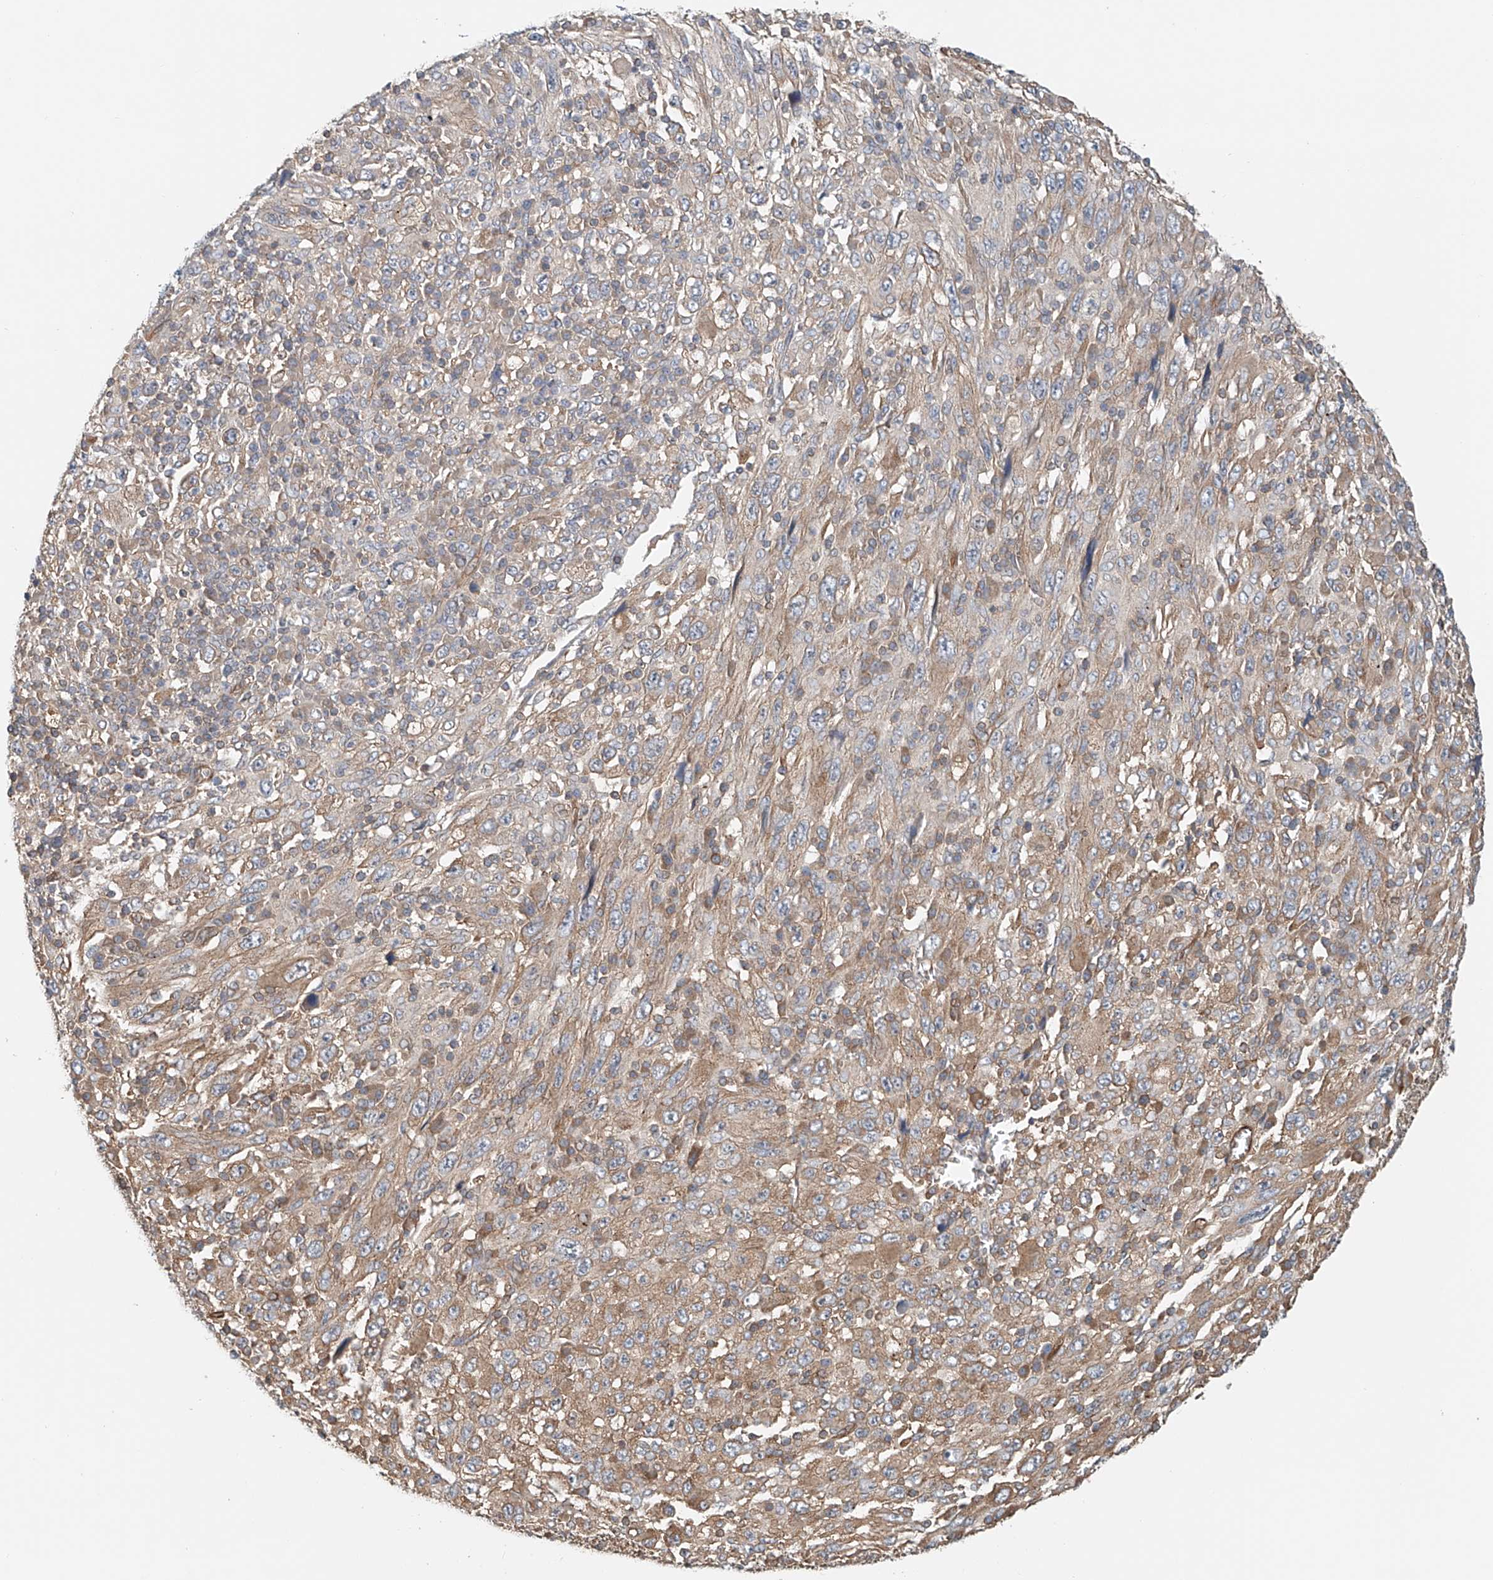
{"staining": {"intensity": "moderate", "quantity": ">75%", "location": "cytoplasmic/membranous"}, "tissue": "melanoma", "cell_type": "Tumor cells", "image_type": "cancer", "snomed": [{"axis": "morphology", "description": "Malignant melanoma, Metastatic site"}, {"axis": "topography", "description": "Skin"}], "caption": "High-magnification brightfield microscopy of malignant melanoma (metastatic site) stained with DAB (brown) and counterstained with hematoxylin (blue). tumor cells exhibit moderate cytoplasmic/membranous positivity is appreciated in approximately>75% of cells. (DAB (3,3'-diaminobenzidine) IHC with brightfield microscopy, high magnification).", "gene": "FRYL", "patient": {"sex": "female", "age": 56}}